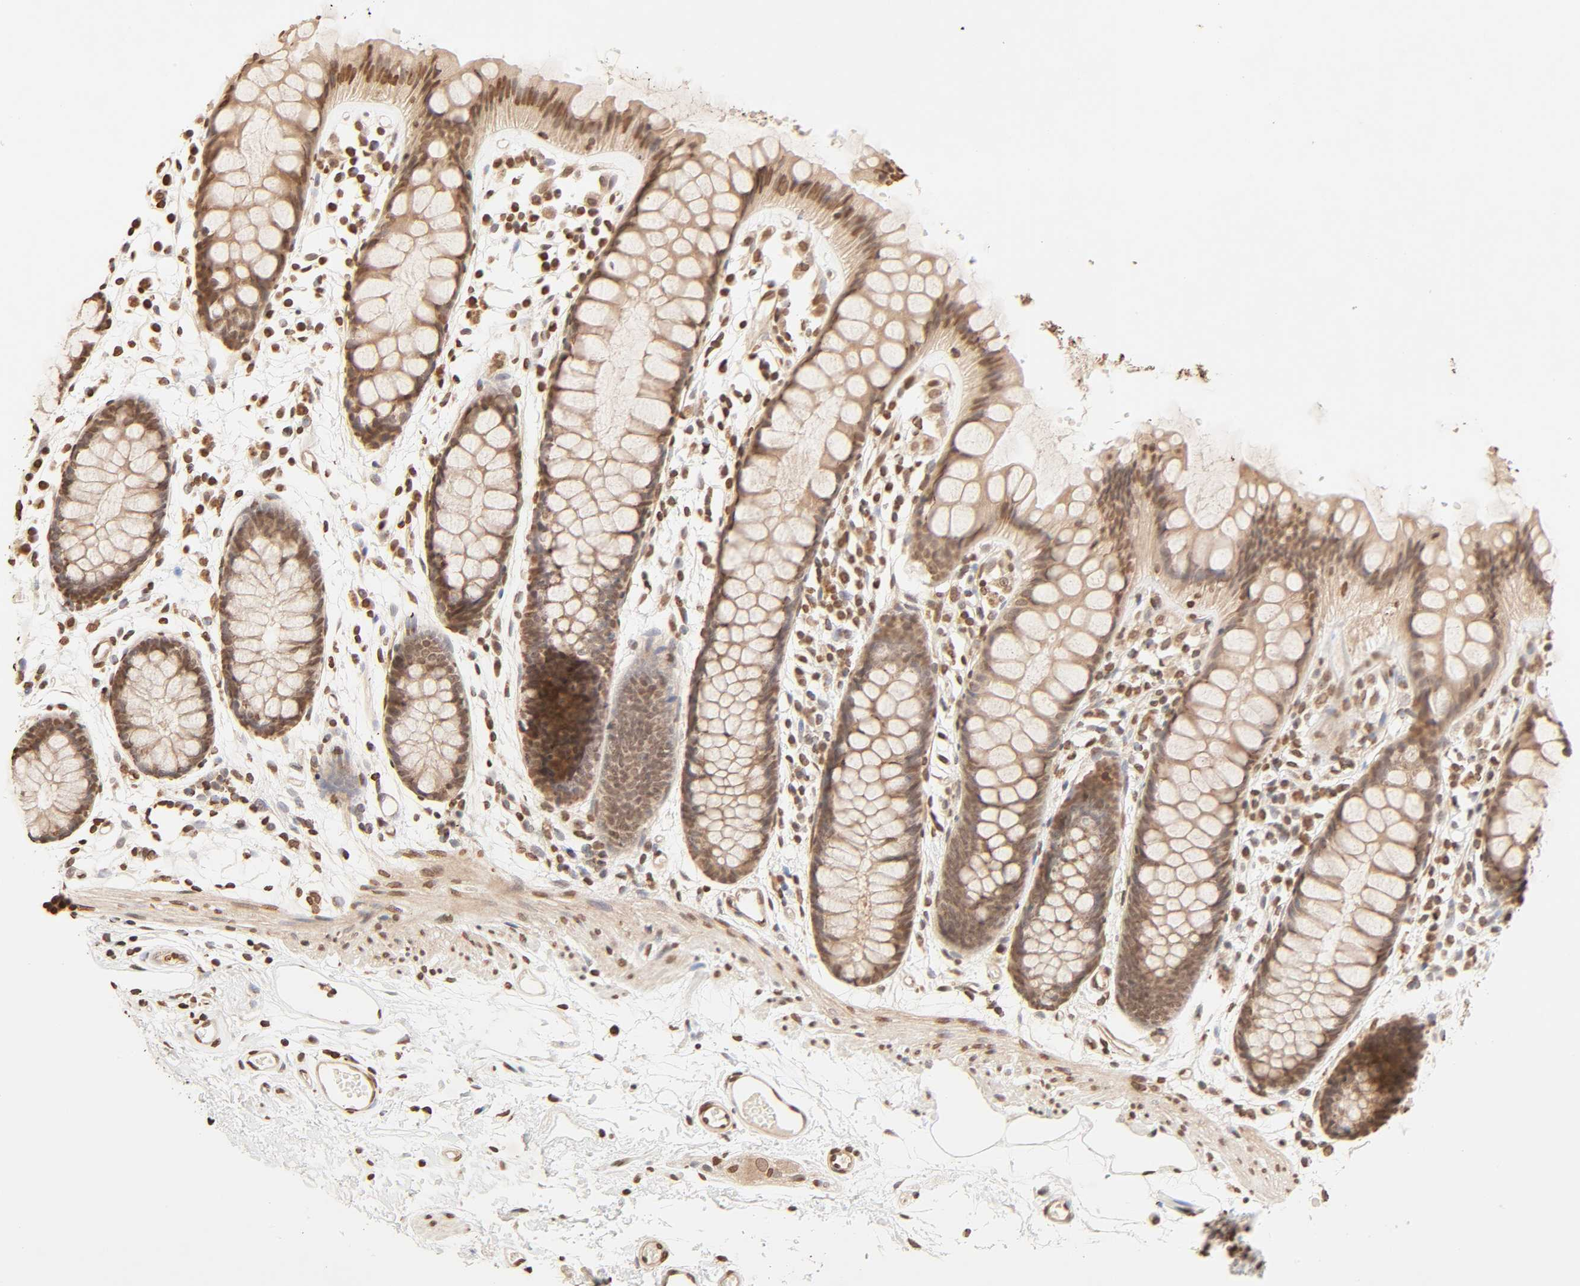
{"staining": {"intensity": "strong", "quantity": ">75%", "location": "cytoplasmic/membranous,nuclear"}, "tissue": "rectum", "cell_type": "Glandular cells", "image_type": "normal", "snomed": [{"axis": "morphology", "description": "Normal tissue, NOS"}, {"axis": "topography", "description": "Rectum"}], "caption": "A high-resolution image shows IHC staining of normal rectum, which reveals strong cytoplasmic/membranous,nuclear staining in approximately >75% of glandular cells. Ihc stains the protein in brown and the nuclei are stained blue.", "gene": "TBL1X", "patient": {"sex": "female", "age": 66}}